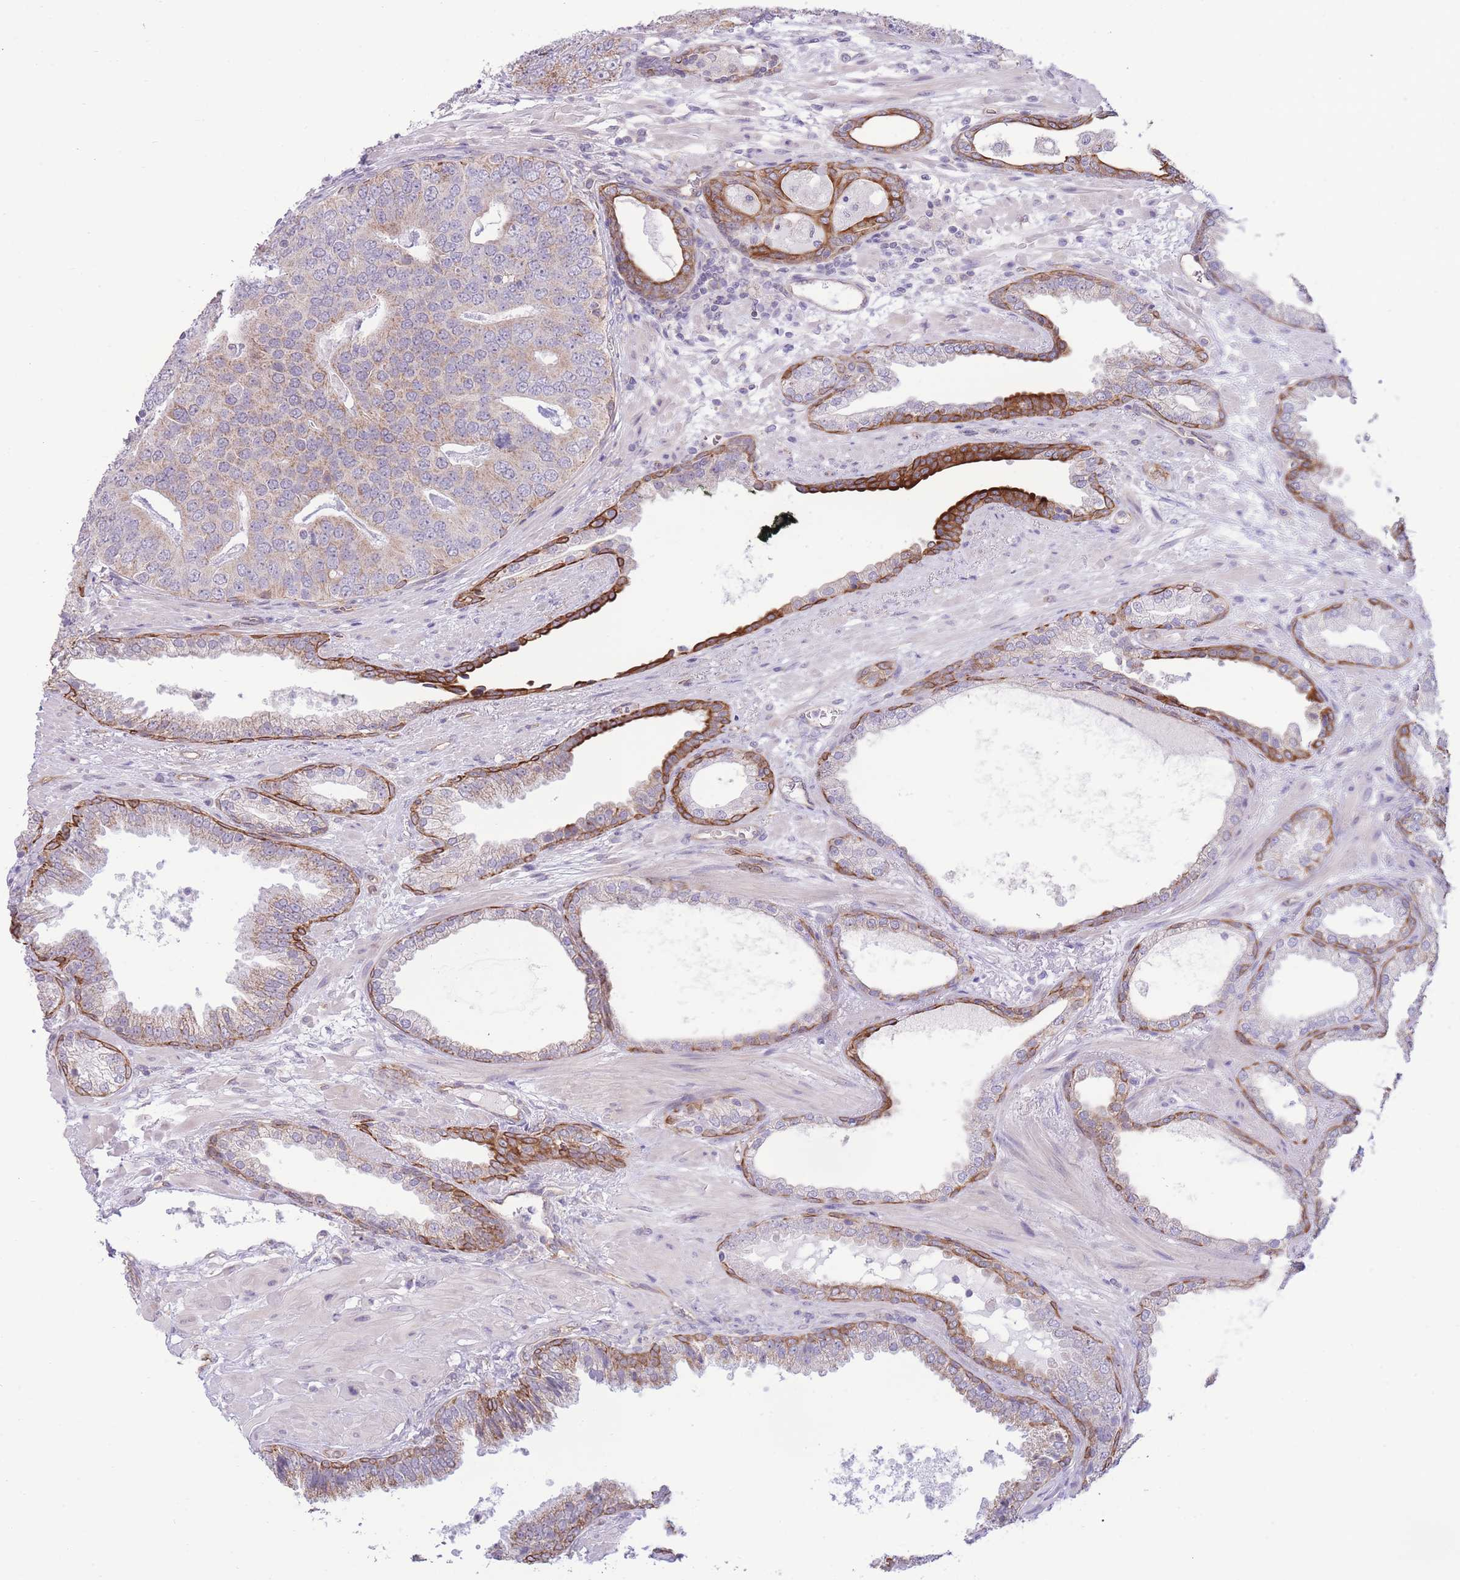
{"staining": {"intensity": "weak", "quantity": "<25%", "location": "cytoplasmic/membranous"}, "tissue": "prostate cancer", "cell_type": "Tumor cells", "image_type": "cancer", "snomed": [{"axis": "morphology", "description": "Adenocarcinoma, High grade"}, {"axis": "topography", "description": "Prostate"}], "caption": "Tumor cells are negative for brown protein staining in prostate cancer.", "gene": "MRPS31", "patient": {"sex": "male", "age": 71}}